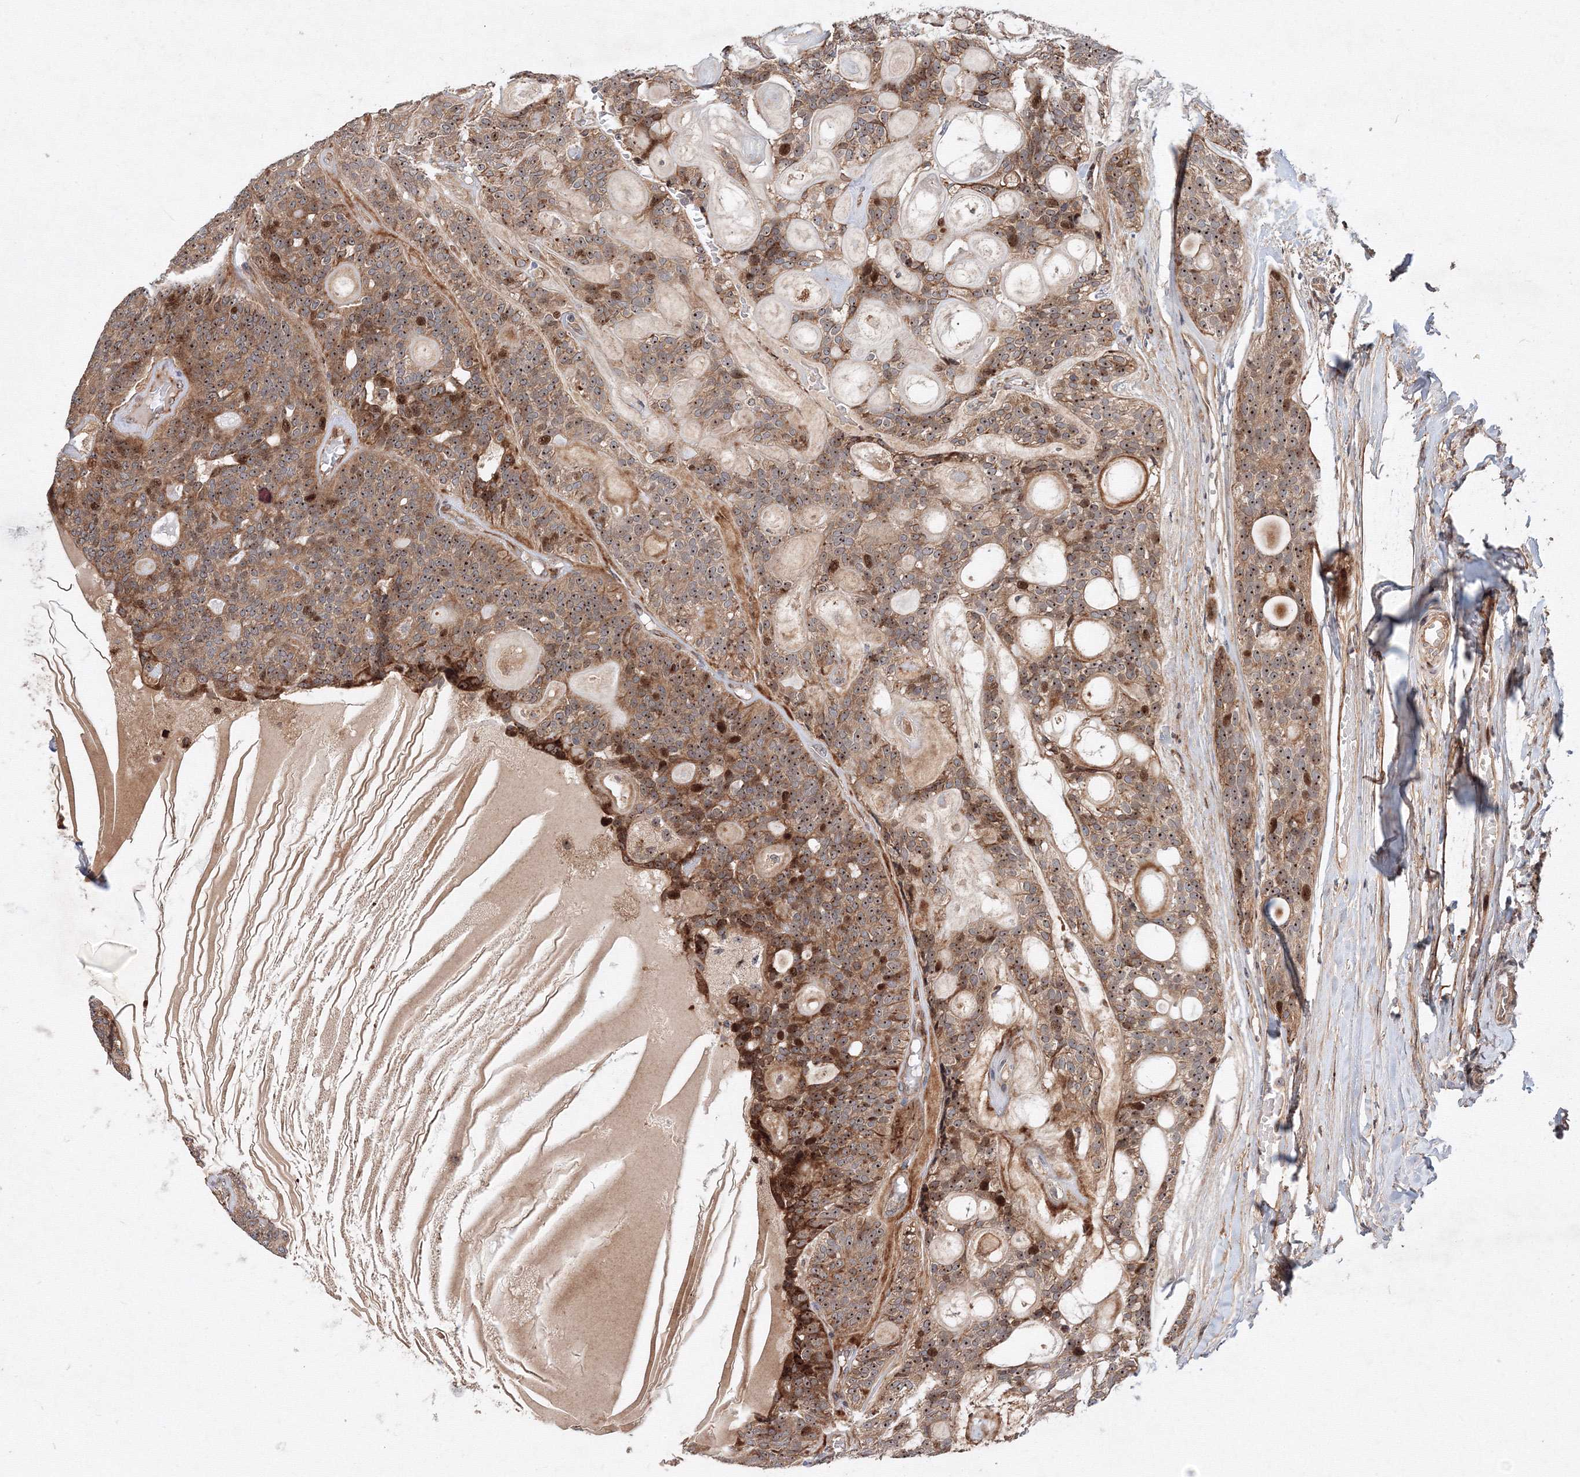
{"staining": {"intensity": "moderate", "quantity": ">75%", "location": "cytoplasmic/membranous,nuclear"}, "tissue": "head and neck cancer", "cell_type": "Tumor cells", "image_type": "cancer", "snomed": [{"axis": "morphology", "description": "Adenocarcinoma, NOS"}, {"axis": "topography", "description": "Head-Neck"}], "caption": "Human adenocarcinoma (head and neck) stained with a protein marker reveals moderate staining in tumor cells.", "gene": "ANKAR", "patient": {"sex": "male", "age": 66}}